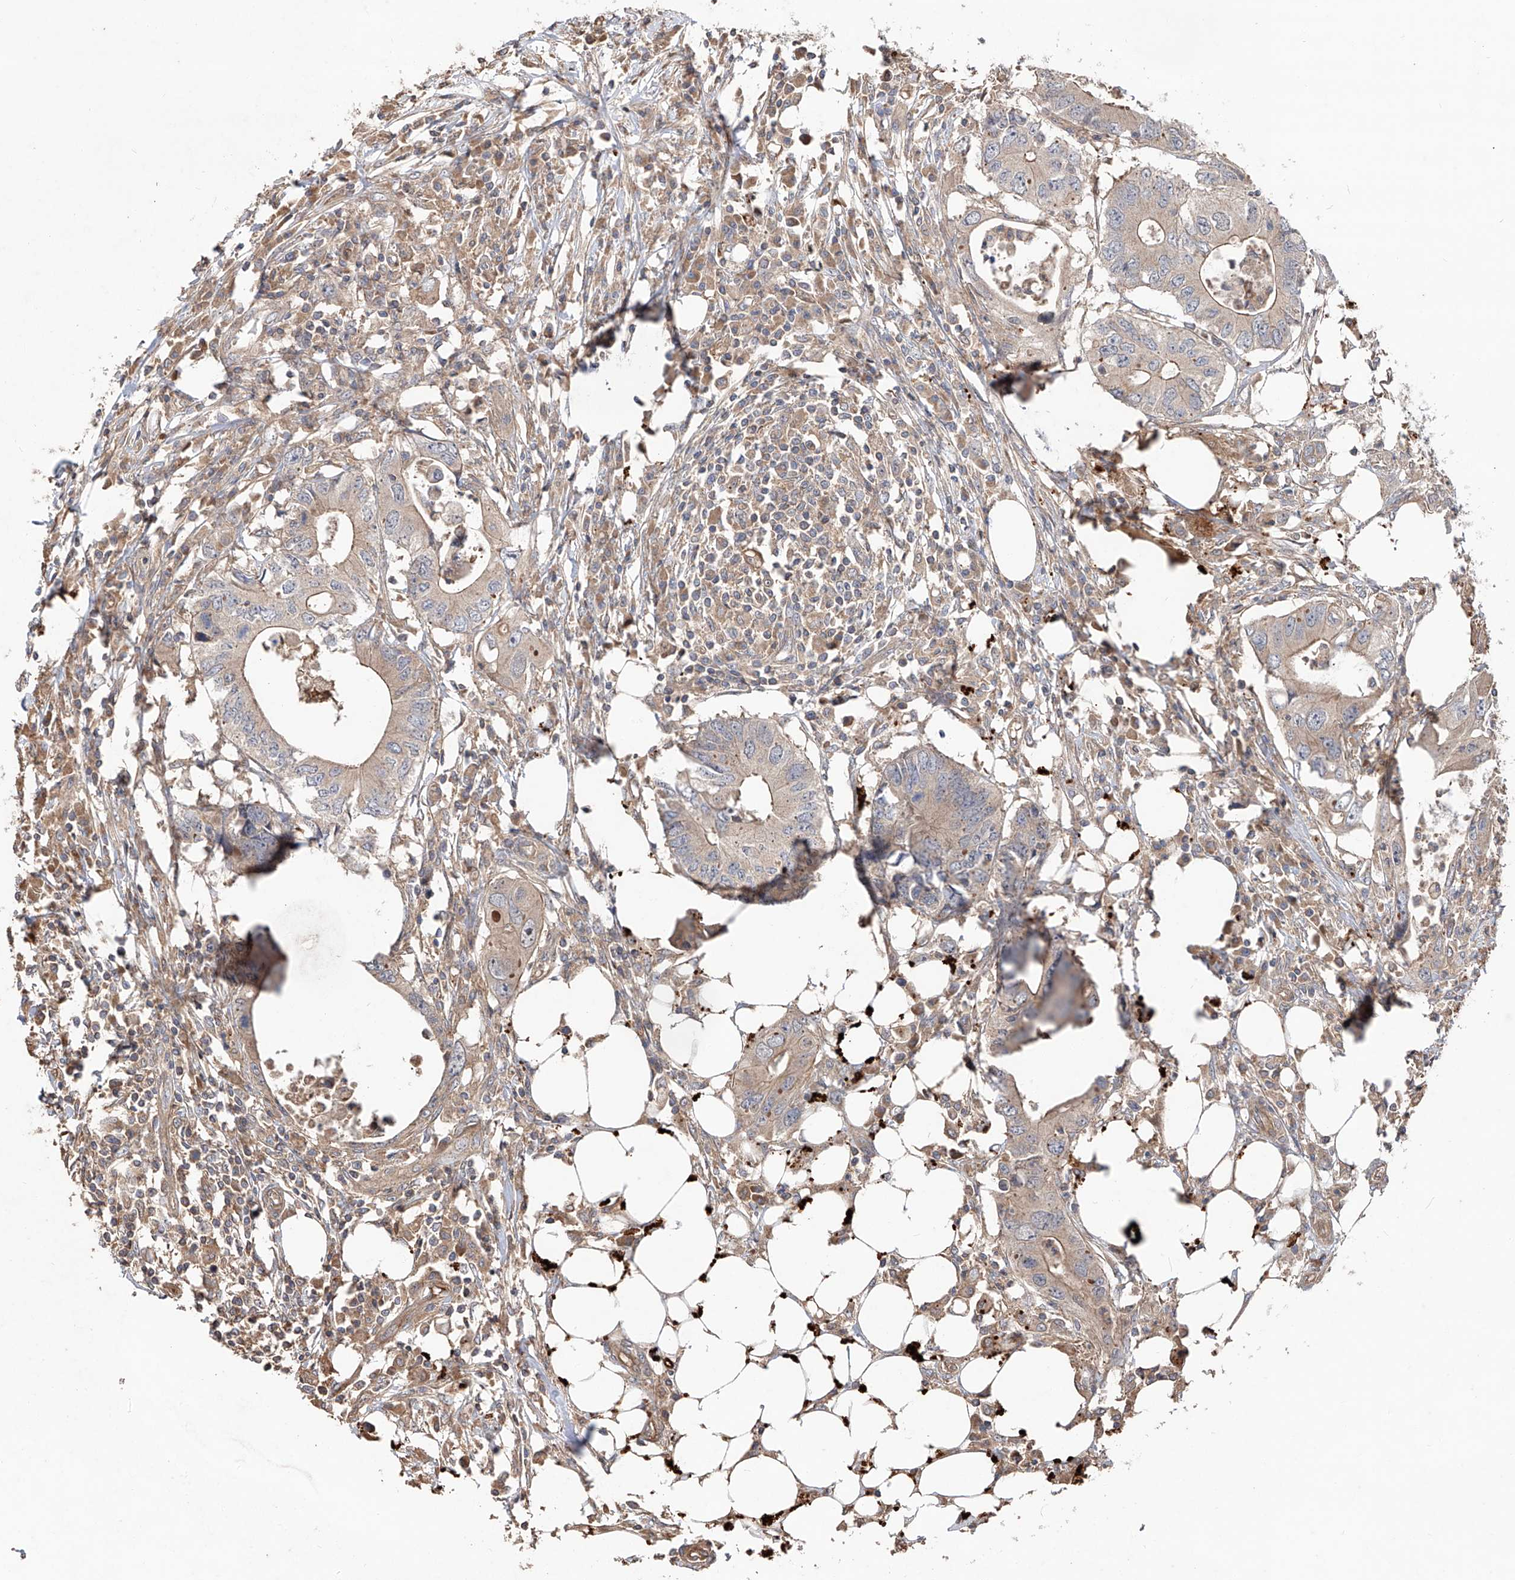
{"staining": {"intensity": "weak", "quantity": "25%-75%", "location": "cytoplasmic/membranous"}, "tissue": "colorectal cancer", "cell_type": "Tumor cells", "image_type": "cancer", "snomed": [{"axis": "morphology", "description": "Adenocarcinoma, NOS"}, {"axis": "topography", "description": "Colon"}], "caption": "There is low levels of weak cytoplasmic/membranous expression in tumor cells of colorectal adenocarcinoma, as demonstrated by immunohistochemical staining (brown color).", "gene": "EDN1", "patient": {"sex": "male", "age": 71}}